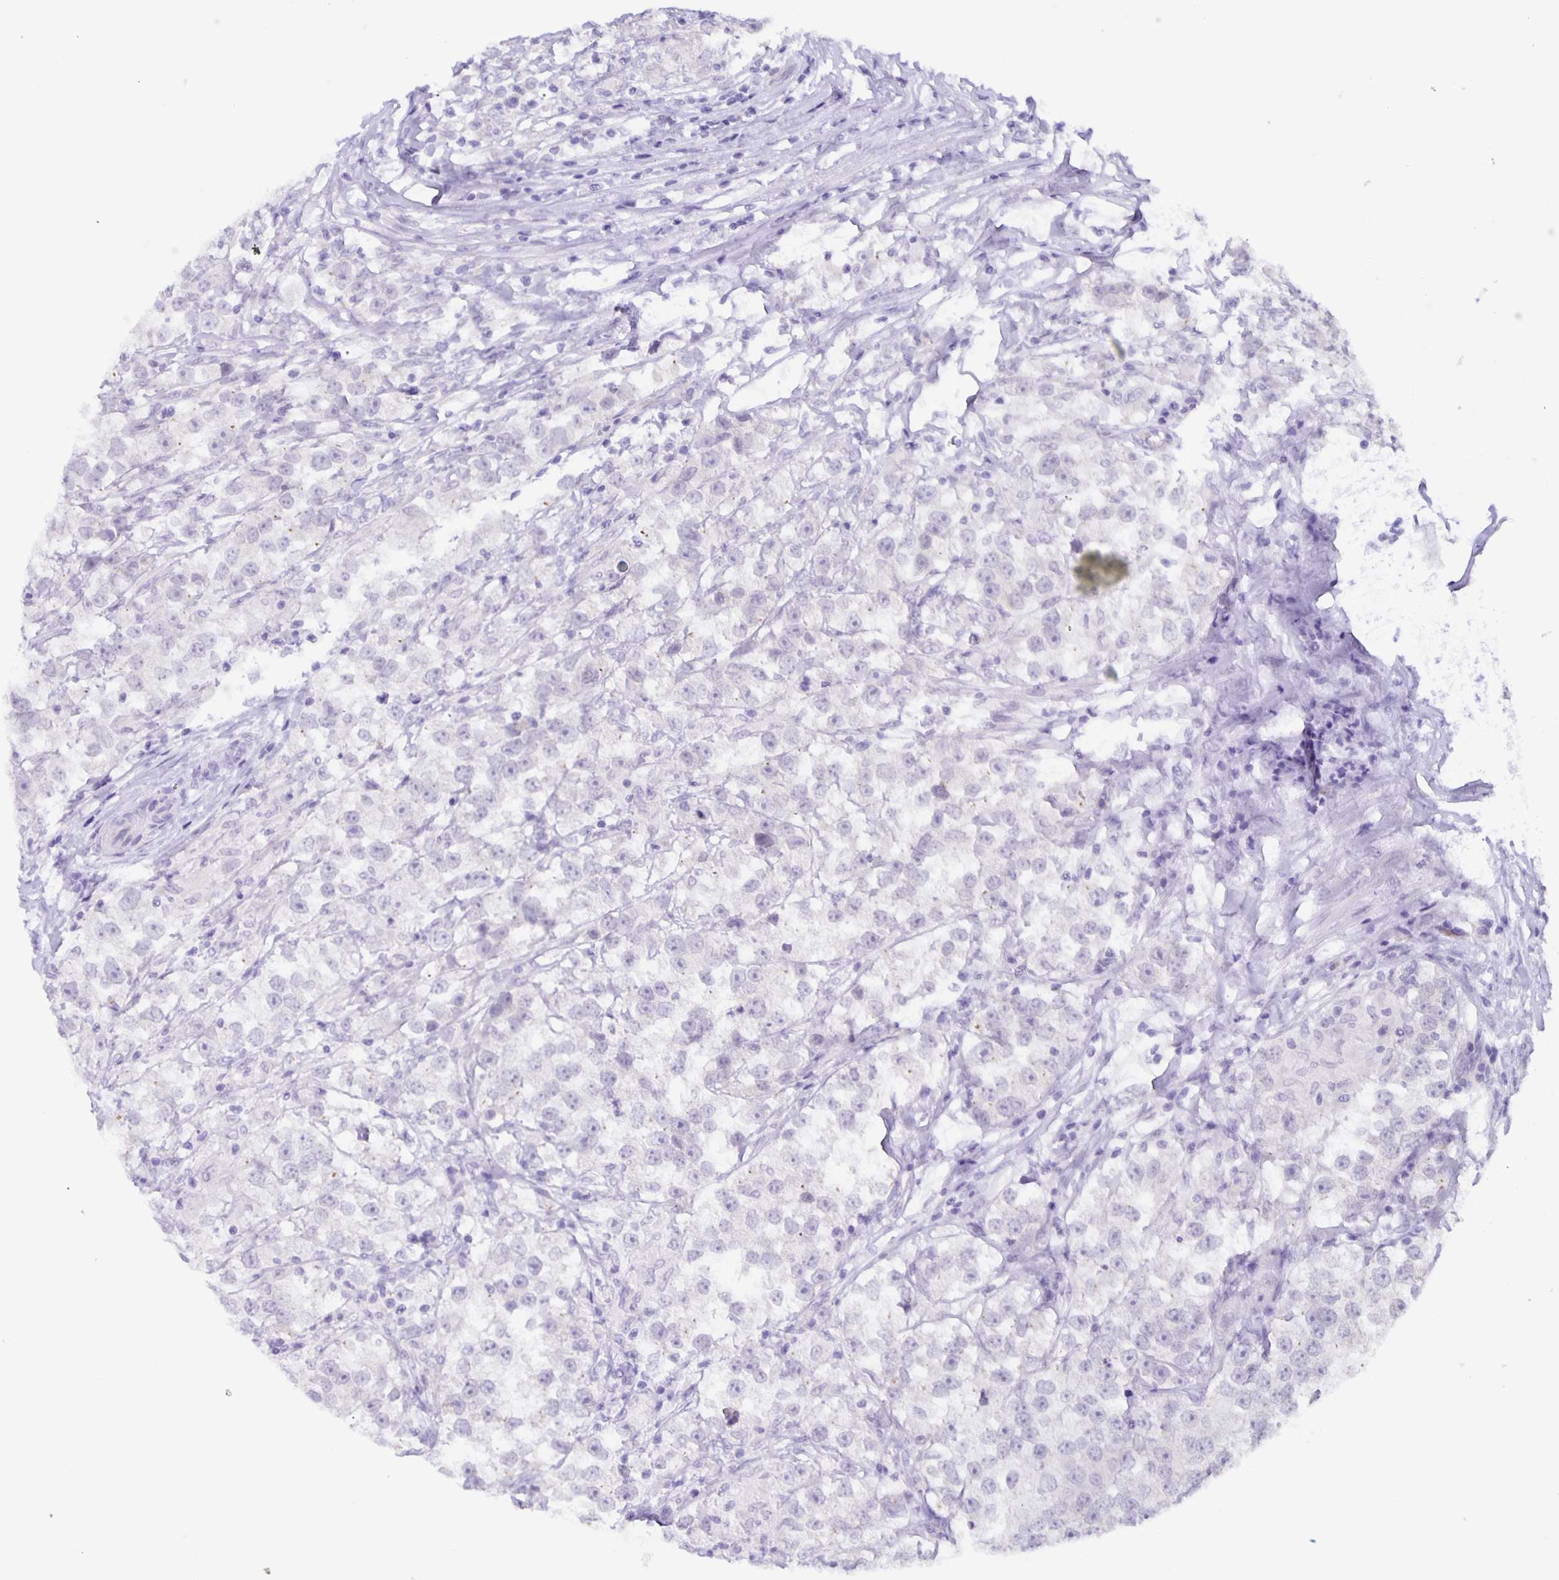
{"staining": {"intensity": "negative", "quantity": "none", "location": "none"}, "tissue": "testis cancer", "cell_type": "Tumor cells", "image_type": "cancer", "snomed": [{"axis": "morphology", "description": "Seminoma, NOS"}, {"axis": "topography", "description": "Testis"}], "caption": "Immunohistochemical staining of testis seminoma demonstrates no significant positivity in tumor cells.", "gene": "SLC12A3", "patient": {"sex": "male", "age": 46}}